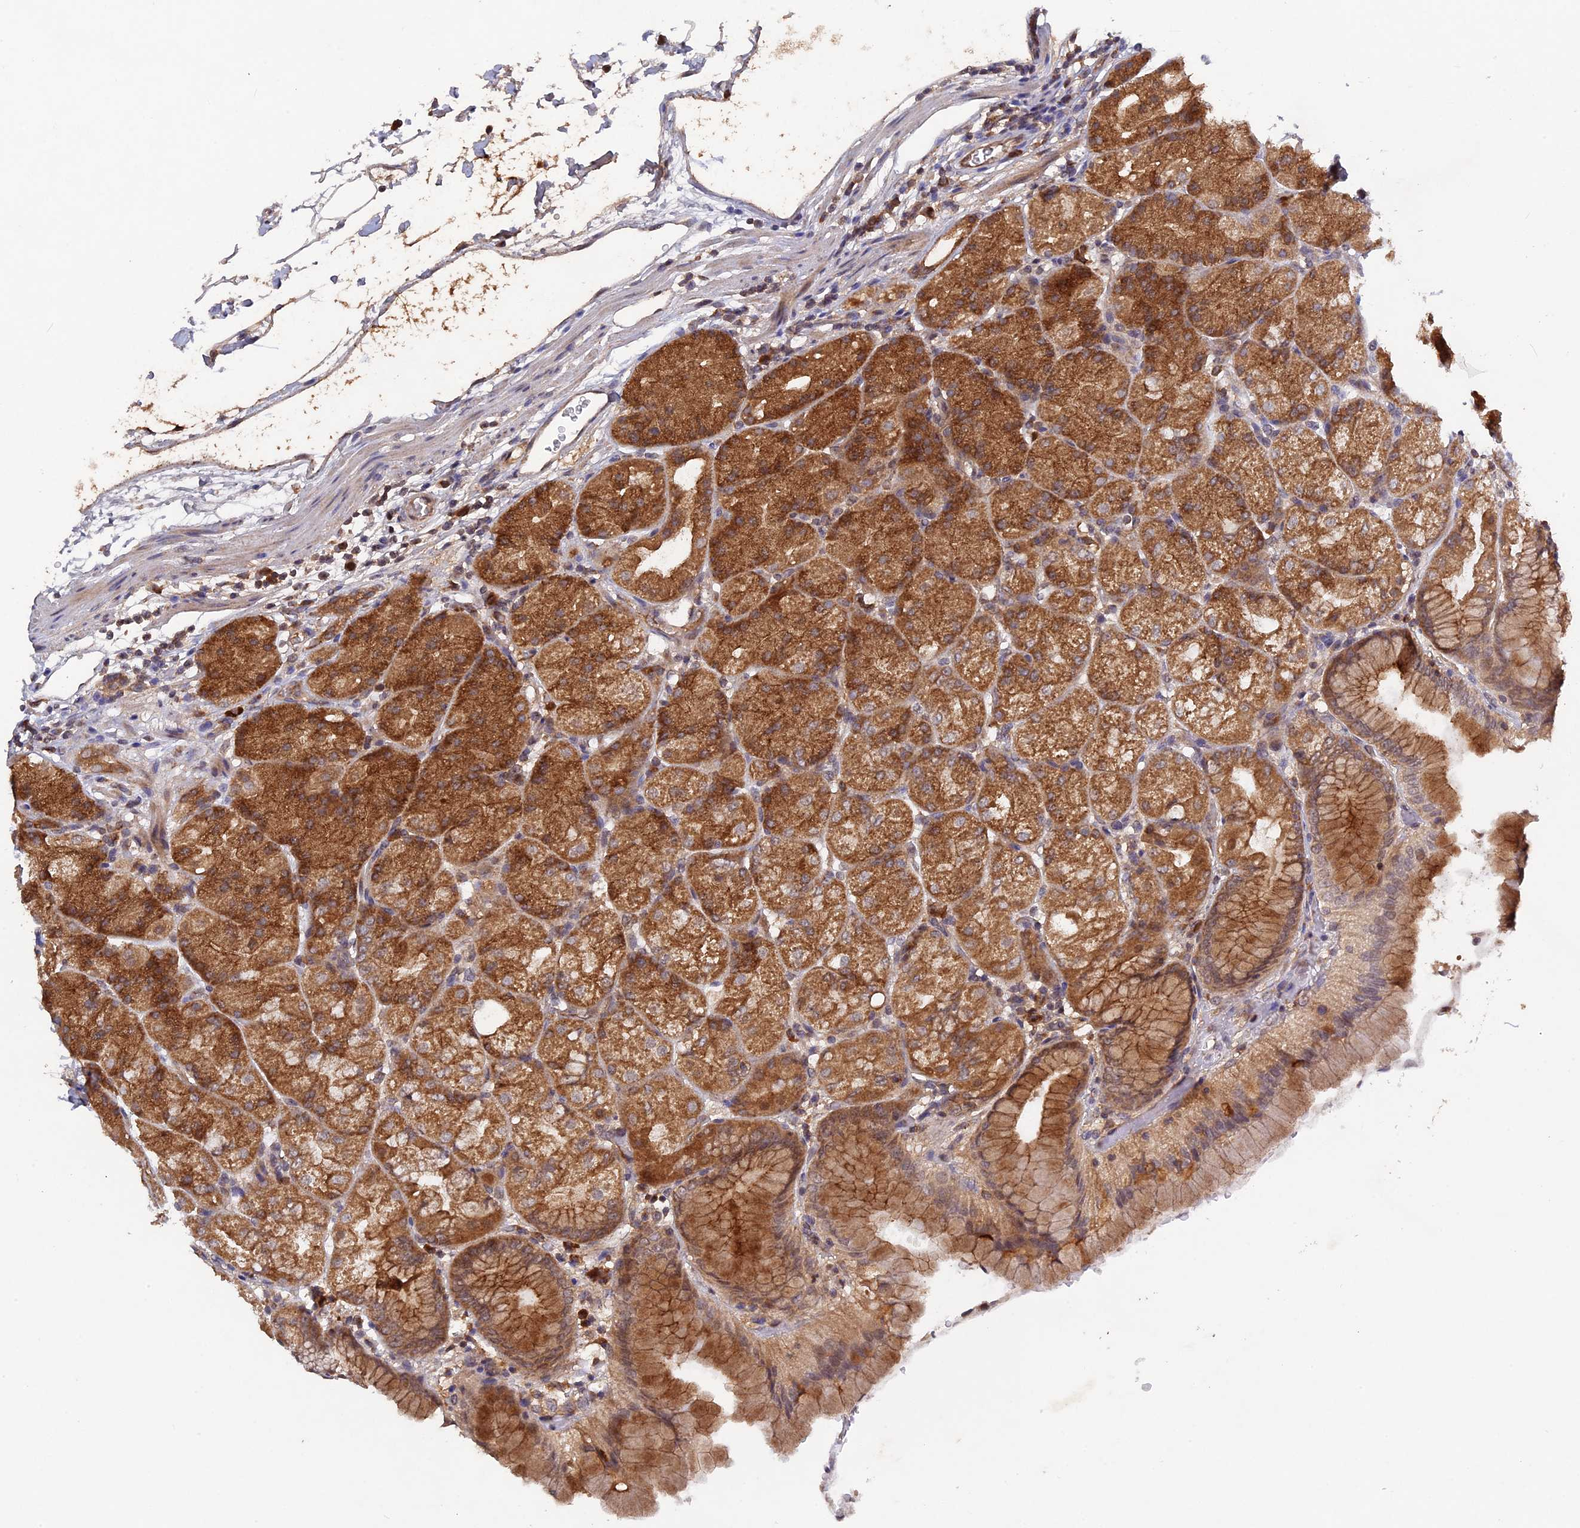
{"staining": {"intensity": "moderate", "quantity": ">75%", "location": "cytoplasmic/membranous"}, "tissue": "stomach", "cell_type": "Glandular cells", "image_type": "normal", "snomed": [{"axis": "morphology", "description": "Normal tissue, NOS"}, {"axis": "topography", "description": "Stomach, upper"}, {"axis": "topography", "description": "Stomach, lower"}], "caption": "Human stomach stained with a brown dye shows moderate cytoplasmic/membranous positive staining in about >75% of glandular cells.", "gene": "RAB15", "patient": {"sex": "male", "age": 62}}